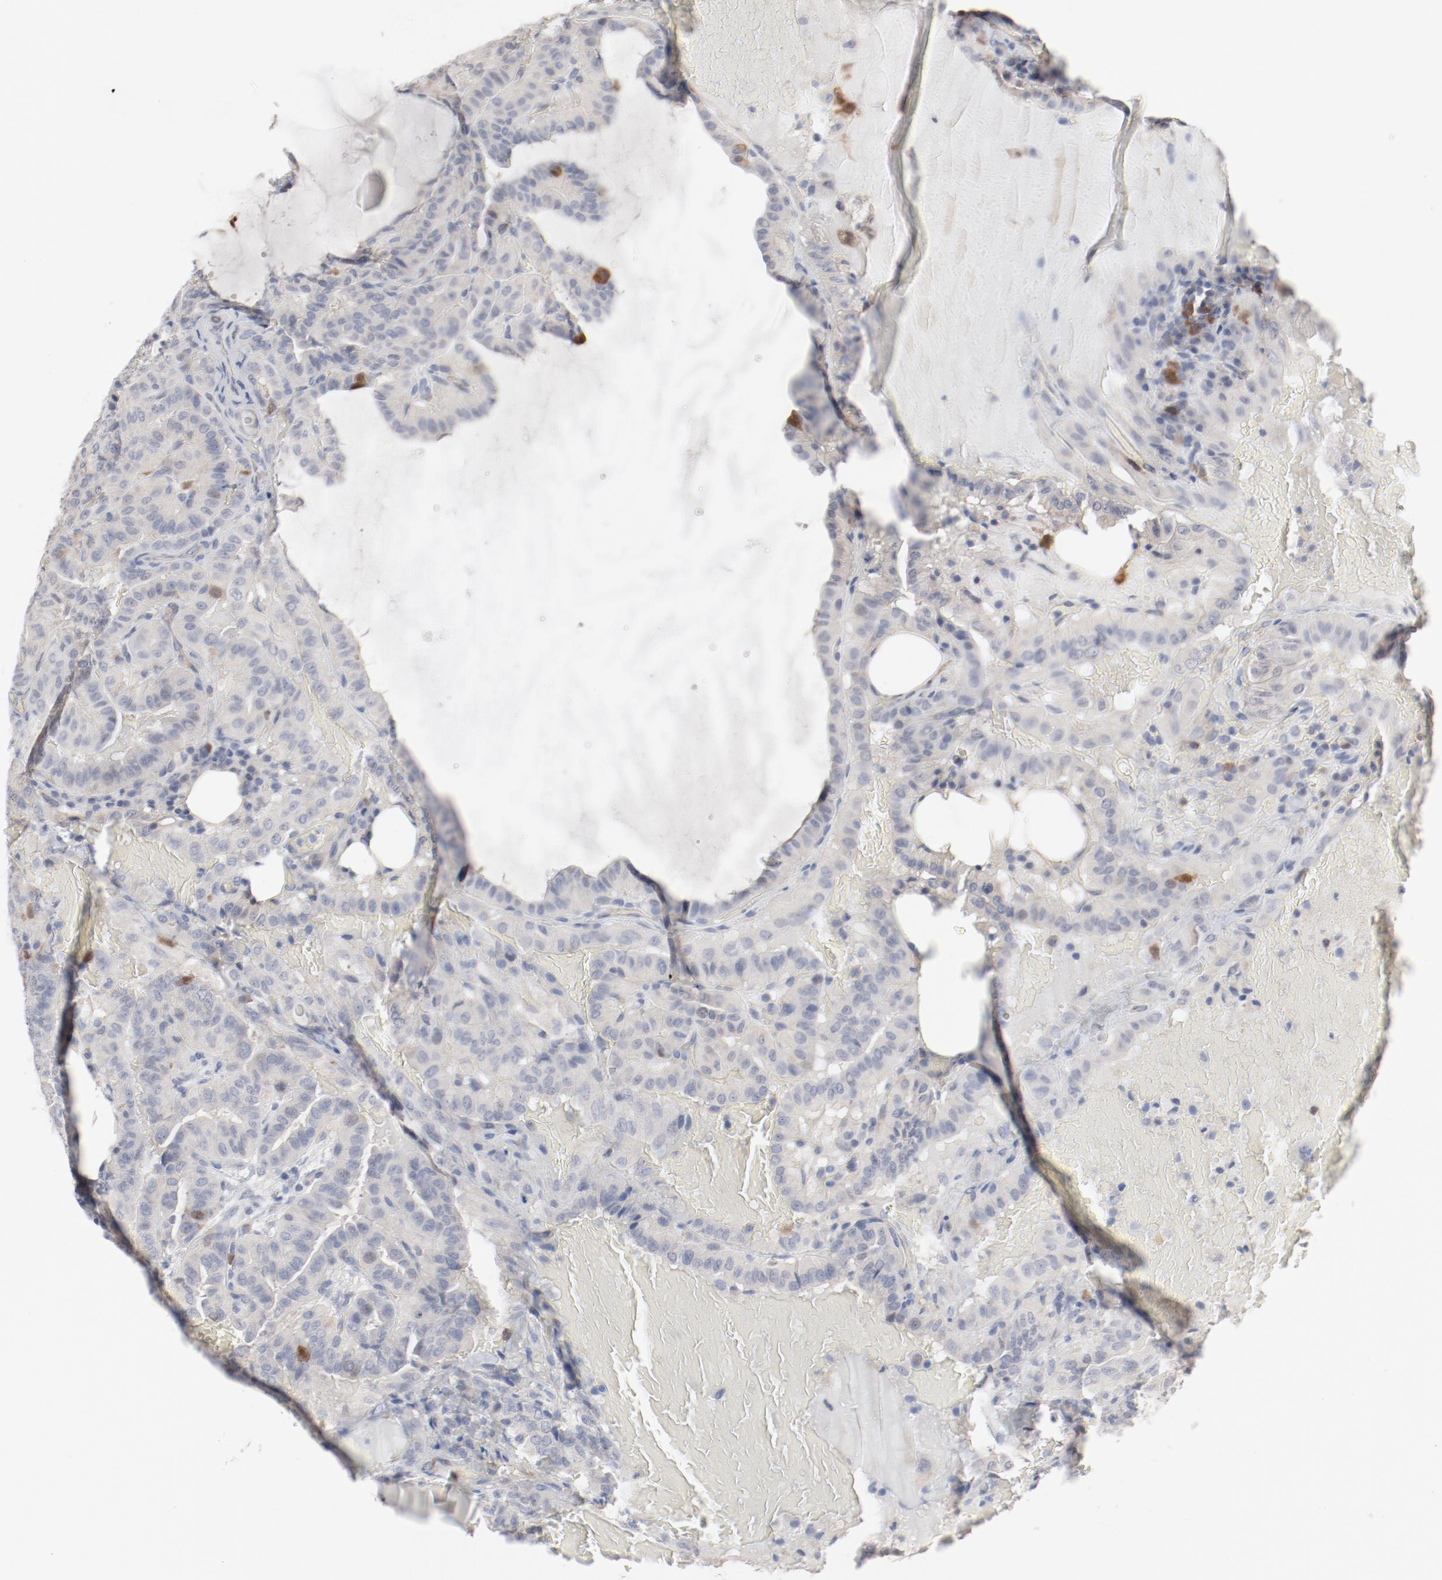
{"staining": {"intensity": "moderate", "quantity": "<25%", "location": "nuclear"}, "tissue": "thyroid cancer", "cell_type": "Tumor cells", "image_type": "cancer", "snomed": [{"axis": "morphology", "description": "Papillary adenocarcinoma, NOS"}, {"axis": "topography", "description": "Thyroid gland"}], "caption": "High-power microscopy captured an immunohistochemistry (IHC) photomicrograph of thyroid cancer, revealing moderate nuclear positivity in about <25% of tumor cells. (Brightfield microscopy of DAB IHC at high magnification).", "gene": "CDK1", "patient": {"sex": "male", "age": 77}}